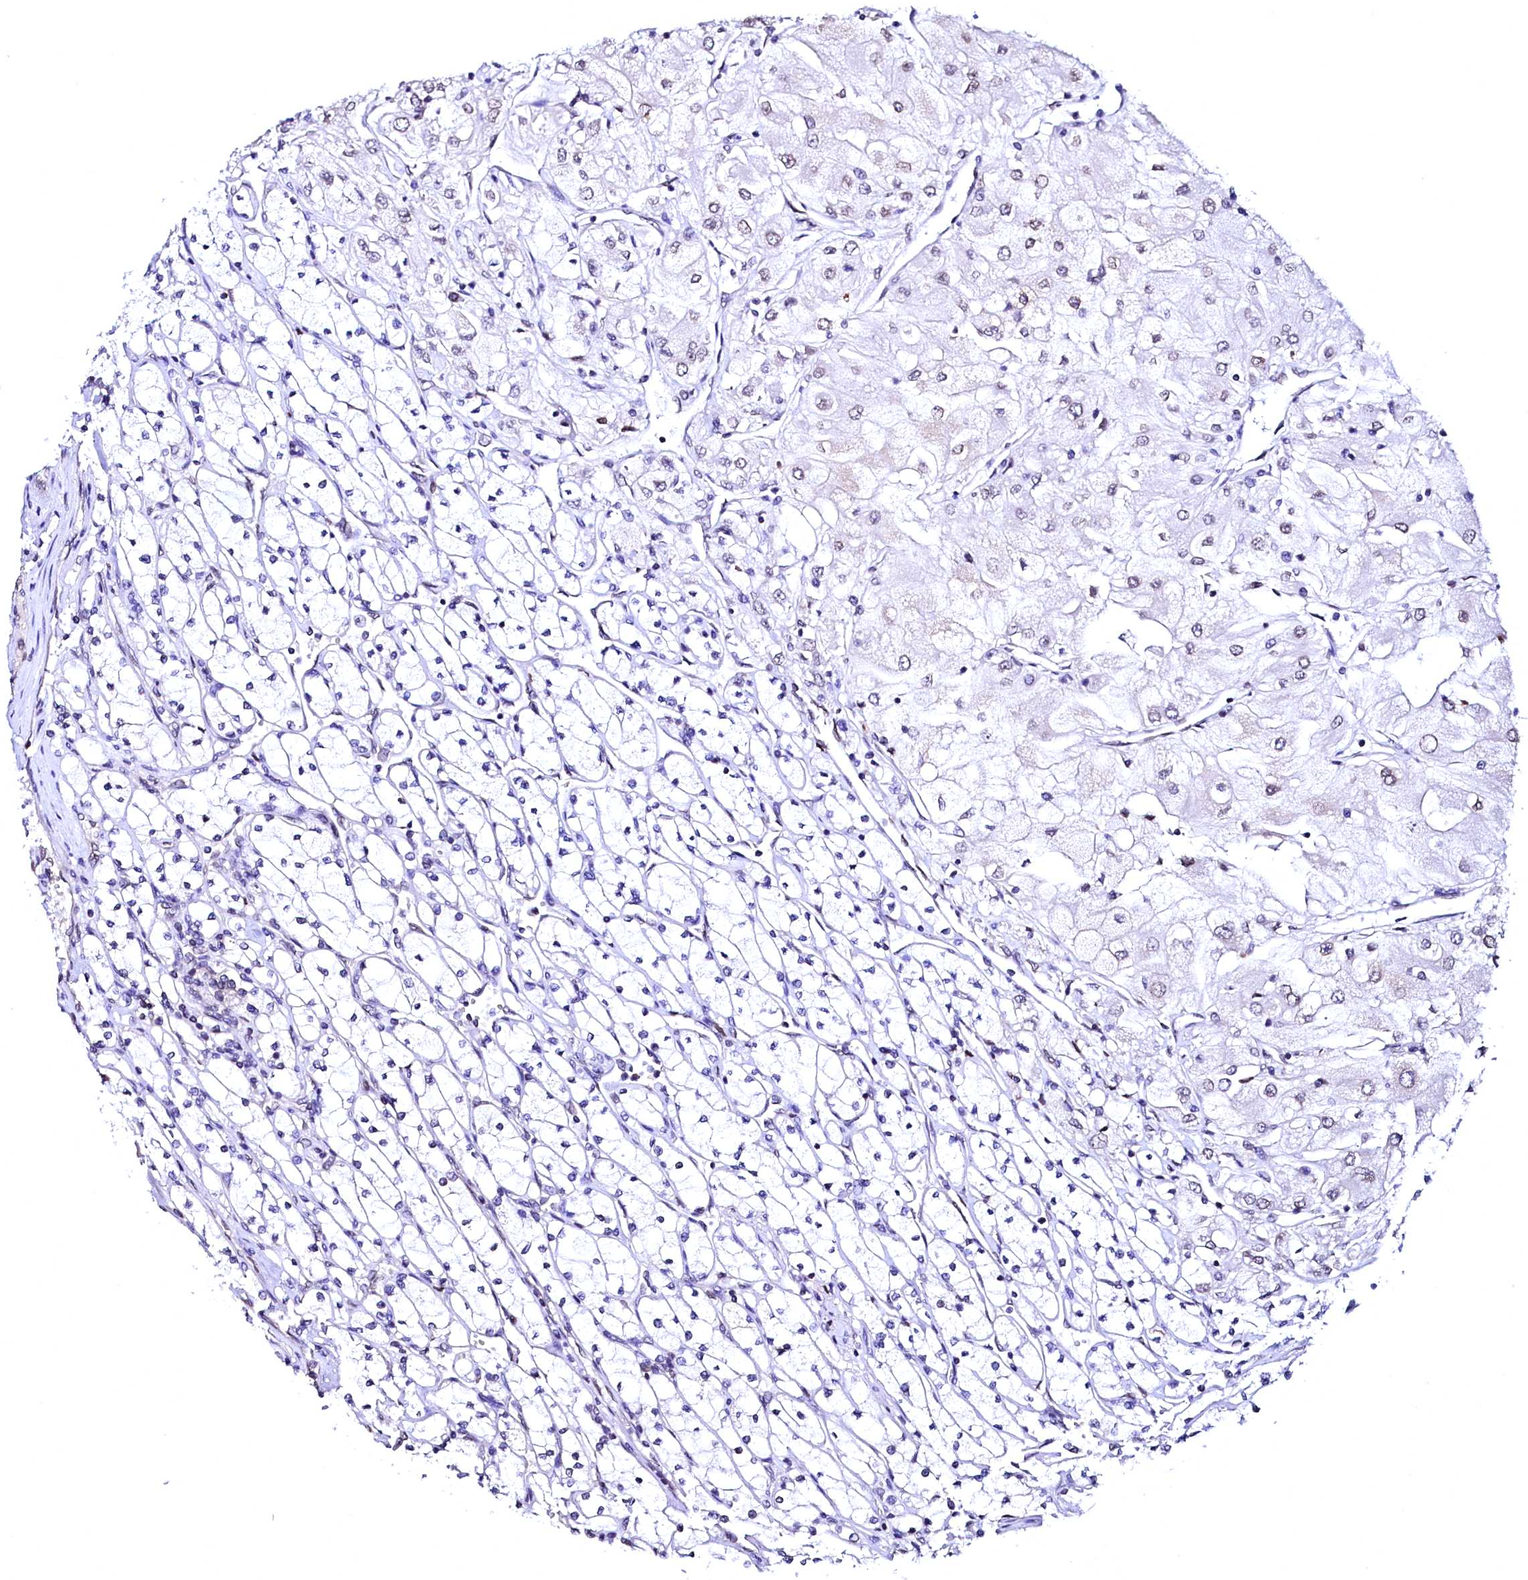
{"staining": {"intensity": "weak", "quantity": "<25%", "location": "nuclear"}, "tissue": "renal cancer", "cell_type": "Tumor cells", "image_type": "cancer", "snomed": [{"axis": "morphology", "description": "Adenocarcinoma, NOS"}, {"axis": "topography", "description": "Kidney"}], "caption": "This is an immunohistochemistry (IHC) image of renal adenocarcinoma. There is no positivity in tumor cells.", "gene": "HAND1", "patient": {"sex": "male", "age": 80}}